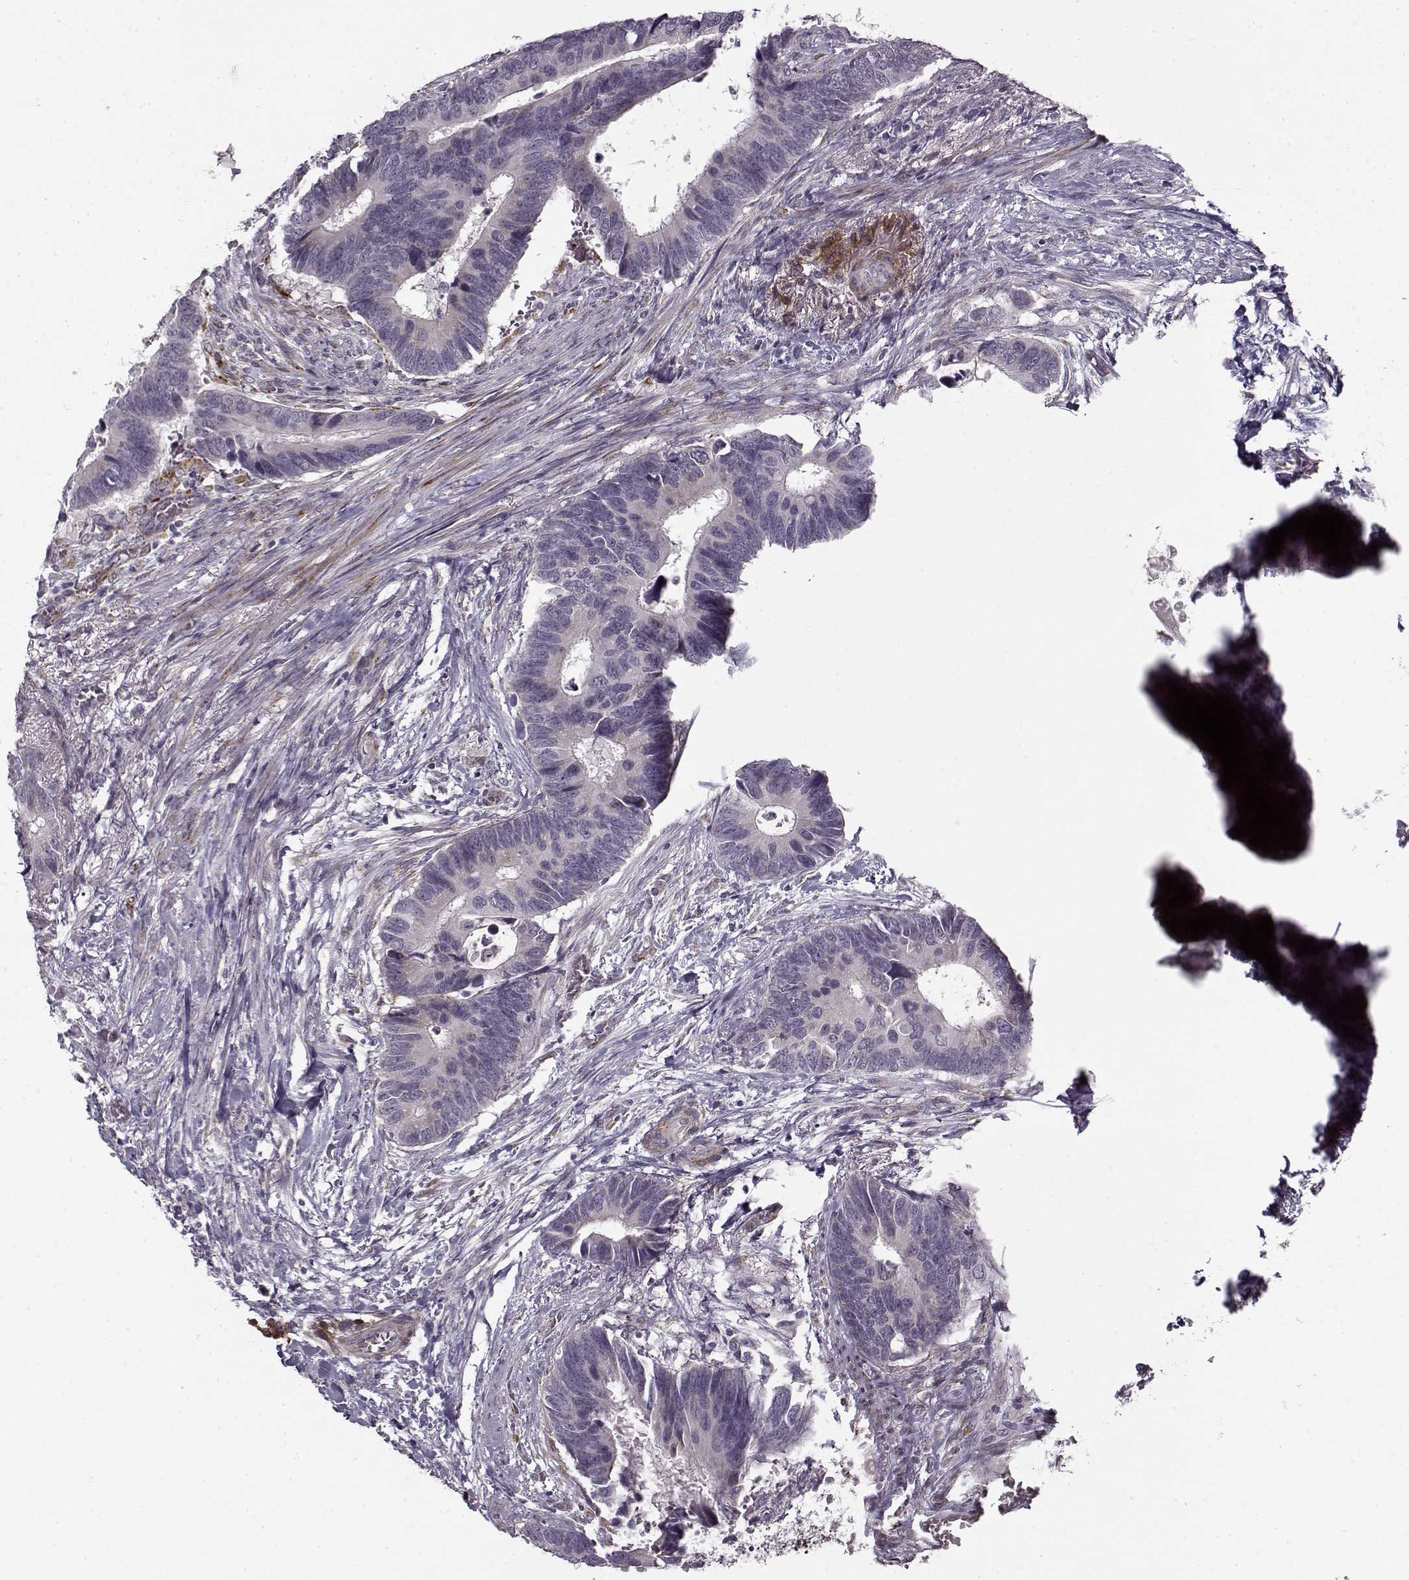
{"staining": {"intensity": "negative", "quantity": "none", "location": "none"}, "tissue": "colorectal cancer", "cell_type": "Tumor cells", "image_type": "cancer", "snomed": [{"axis": "morphology", "description": "Adenocarcinoma, NOS"}, {"axis": "topography", "description": "Colon"}], "caption": "Histopathology image shows no protein expression in tumor cells of colorectal adenocarcinoma tissue.", "gene": "LAMB2", "patient": {"sex": "male", "age": 49}}